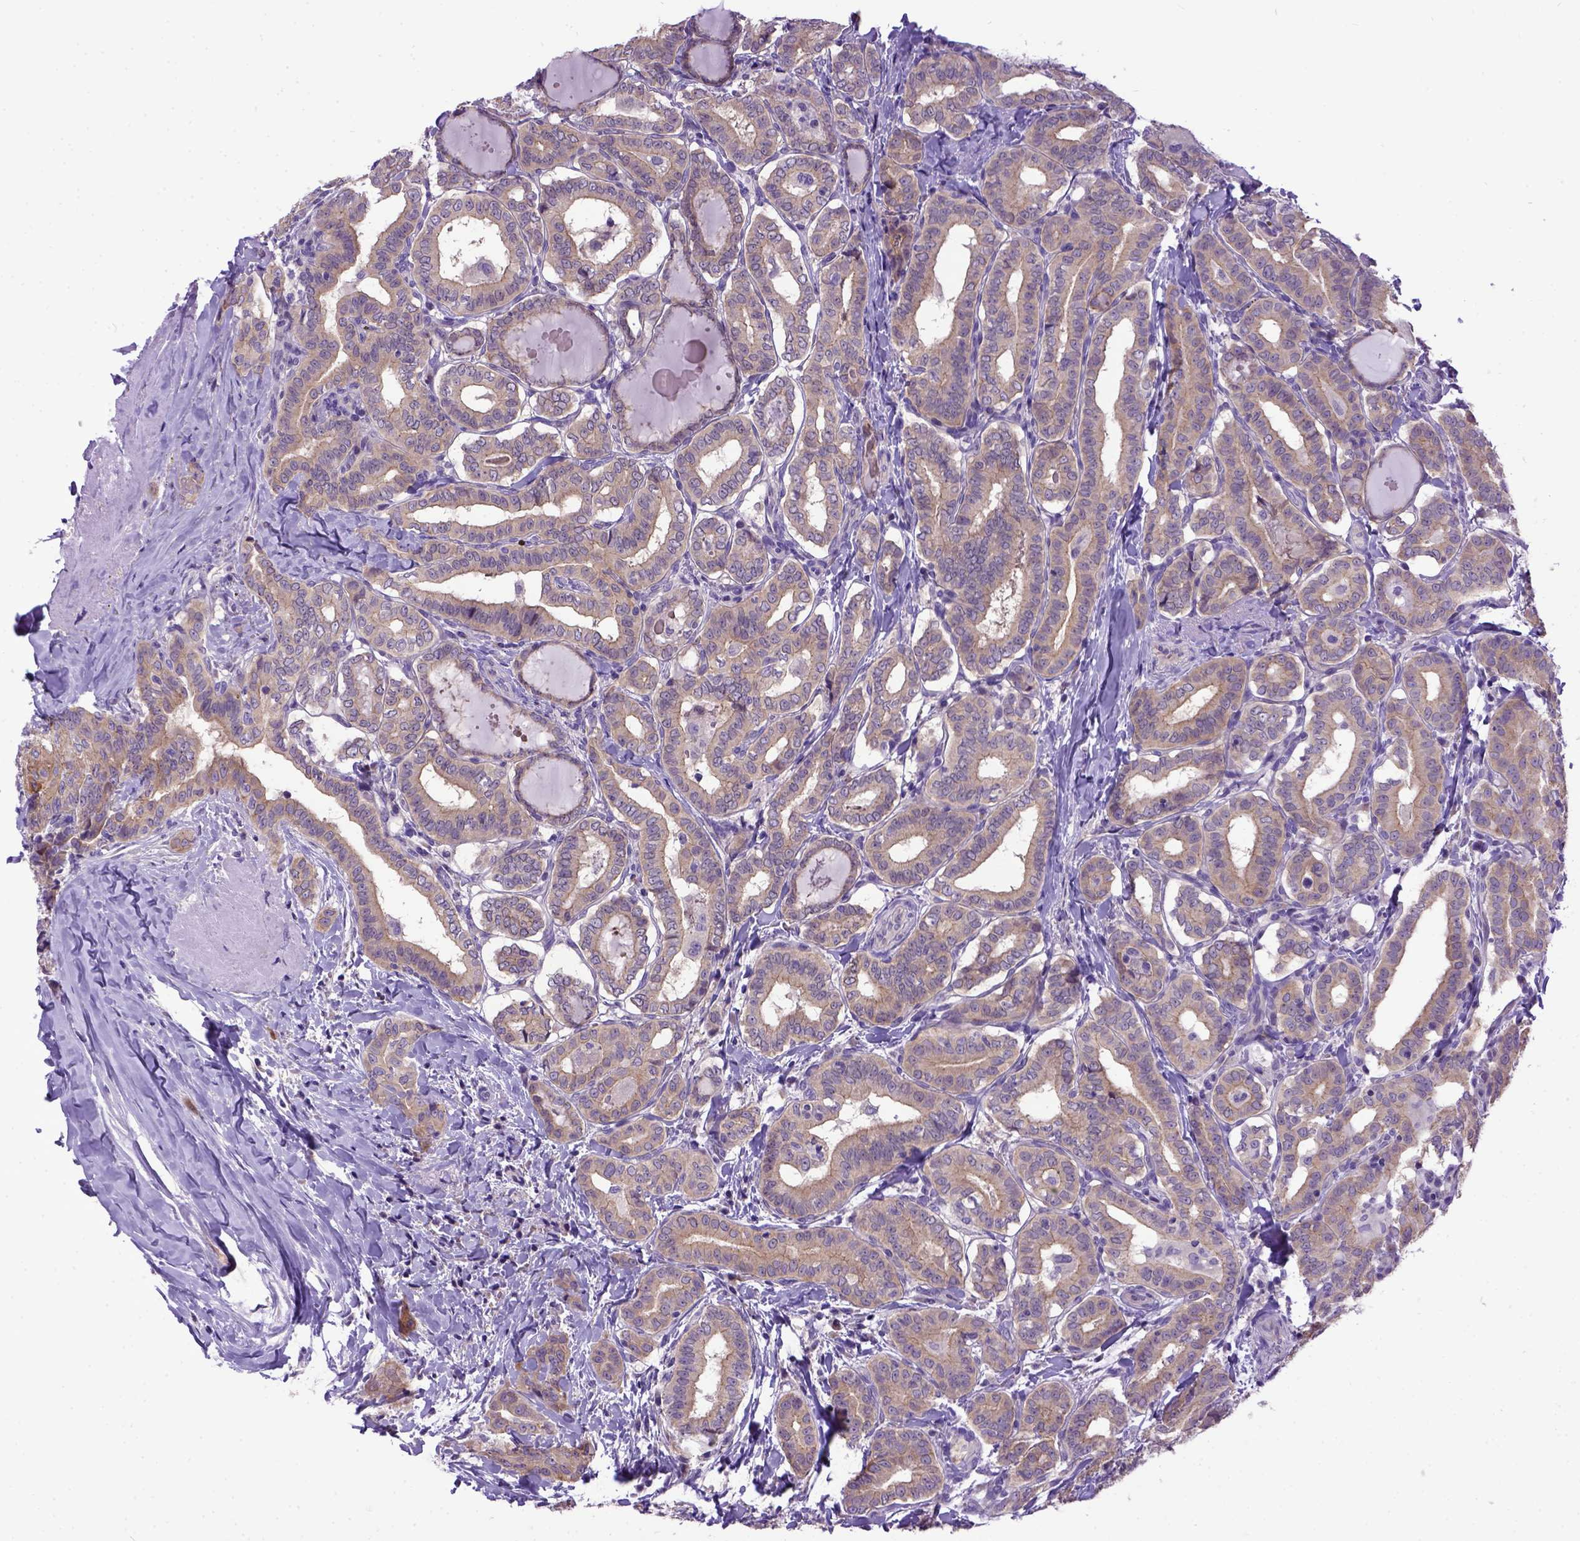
{"staining": {"intensity": "weak", "quantity": ">75%", "location": "cytoplasmic/membranous"}, "tissue": "thyroid cancer", "cell_type": "Tumor cells", "image_type": "cancer", "snomed": [{"axis": "morphology", "description": "Papillary adenocarcinoma, NOS"}, {"axis": "morphology", "description": "Papillary adenoma metastatic"}, {"axis": "topography", "description": "Thyroid gland"}], "caption": "High-power microscopy captured an immunohistochemistry (IHC) photomicrograph of thyroid cancer (papillary adenocarcinoma), revealing weak cytoplasmic/membranous positivity in about >75% of tumor cells.", "gene": "NEK5", "patient": {"sex": "female", "age": 50}}